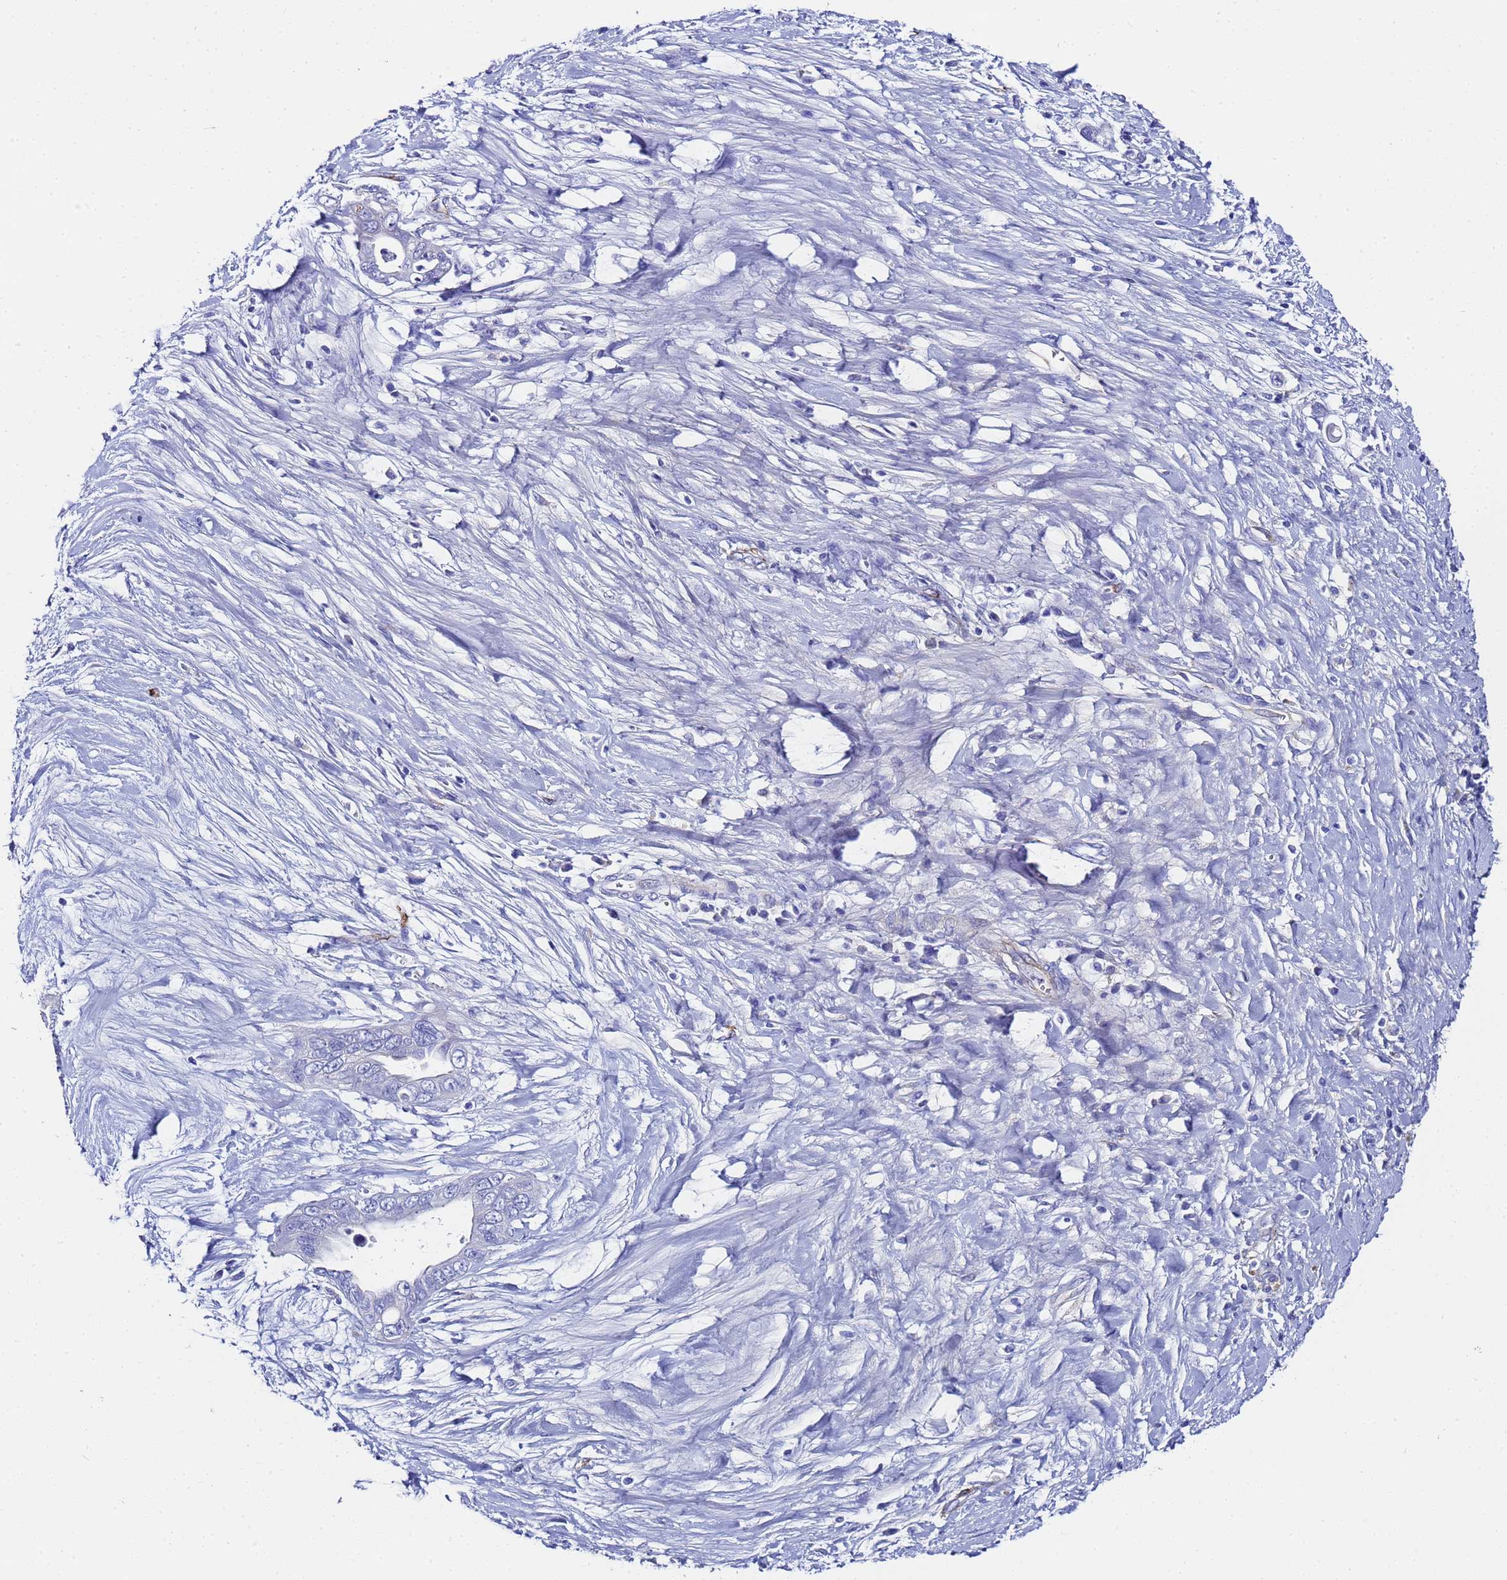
{"staining": {"intensity": "negative", "quantity": "none", "location": "none"}, "tissue": "pancreatic cancer", "cell_type": "Tumor cells", "image_type": "cancer", "snomed": [{"axis": "morphology", "description": "Adenocarcinoma, NOS"}, {"axis": "topography", "description": "Pancreas"}], "caption": "This is a image of IHC staining of pancreatic cancer (adenocarcinoma), which shows no staining in tumor cells.", "gene": "ADIPOQ", "patient": {"sex": "male", "age": 75}}